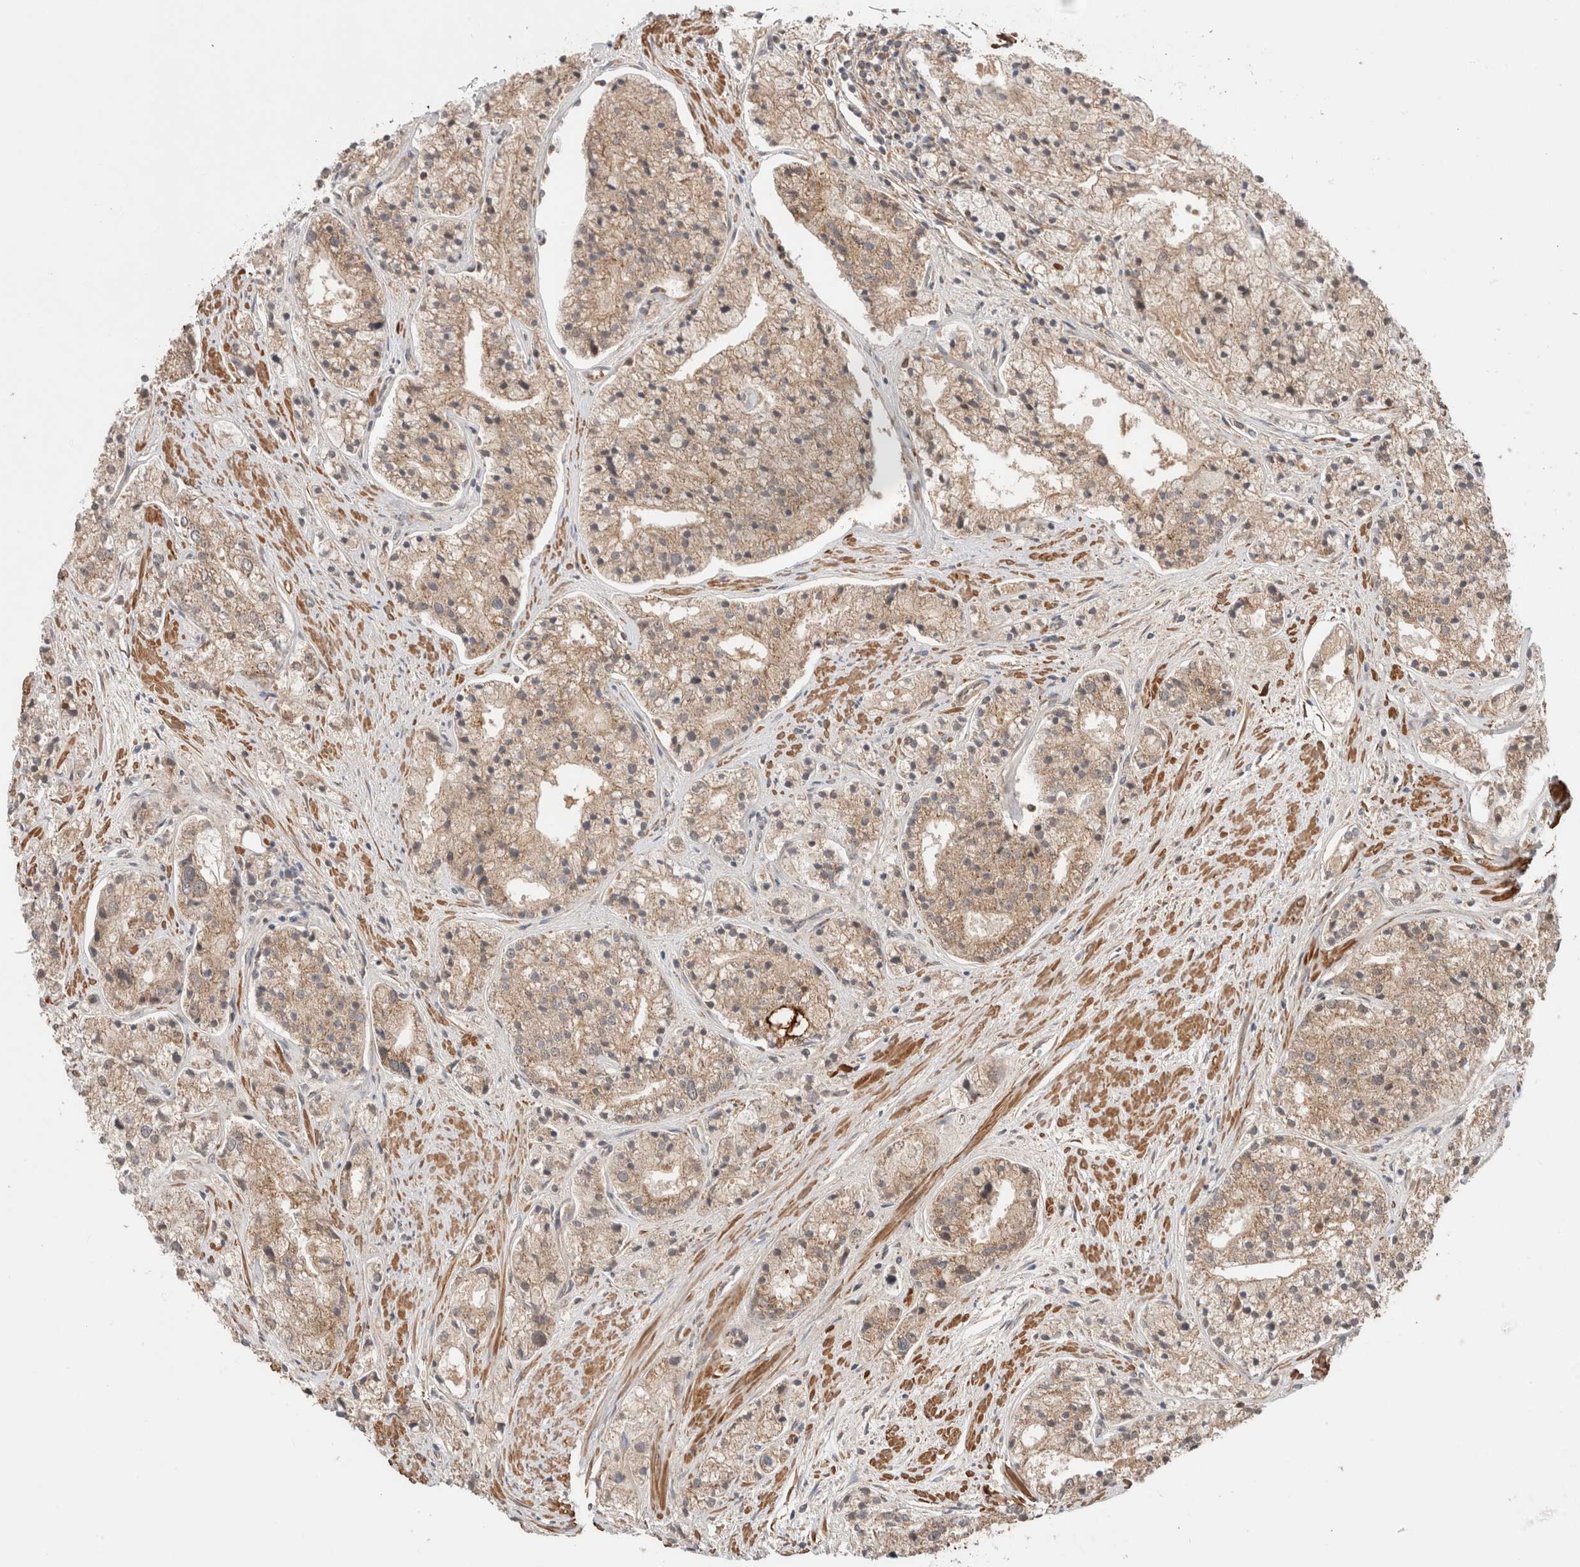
{"staining": {"intensity": "weak", "quantity": ">75%", "location": "cytoplasmic/membranous"}, "tissue": "prostate cancer", "cell_type": "Tumor cells", "image_type": "cancer", "snomed": [{"axis": "morphology", "description": "Adenocarcinoma, High grade"}, {"axis": "topography", "description": "Prostate"}], "caption": "Weak cytoplasmic/membranous expression for a protein is appreciated in about >75% of tumor cells of prostate high-grade adenocarcinoma using immunohistochemistry.", "gene": "ZNF649", "patient": {"sex": "male", "age": 50}}